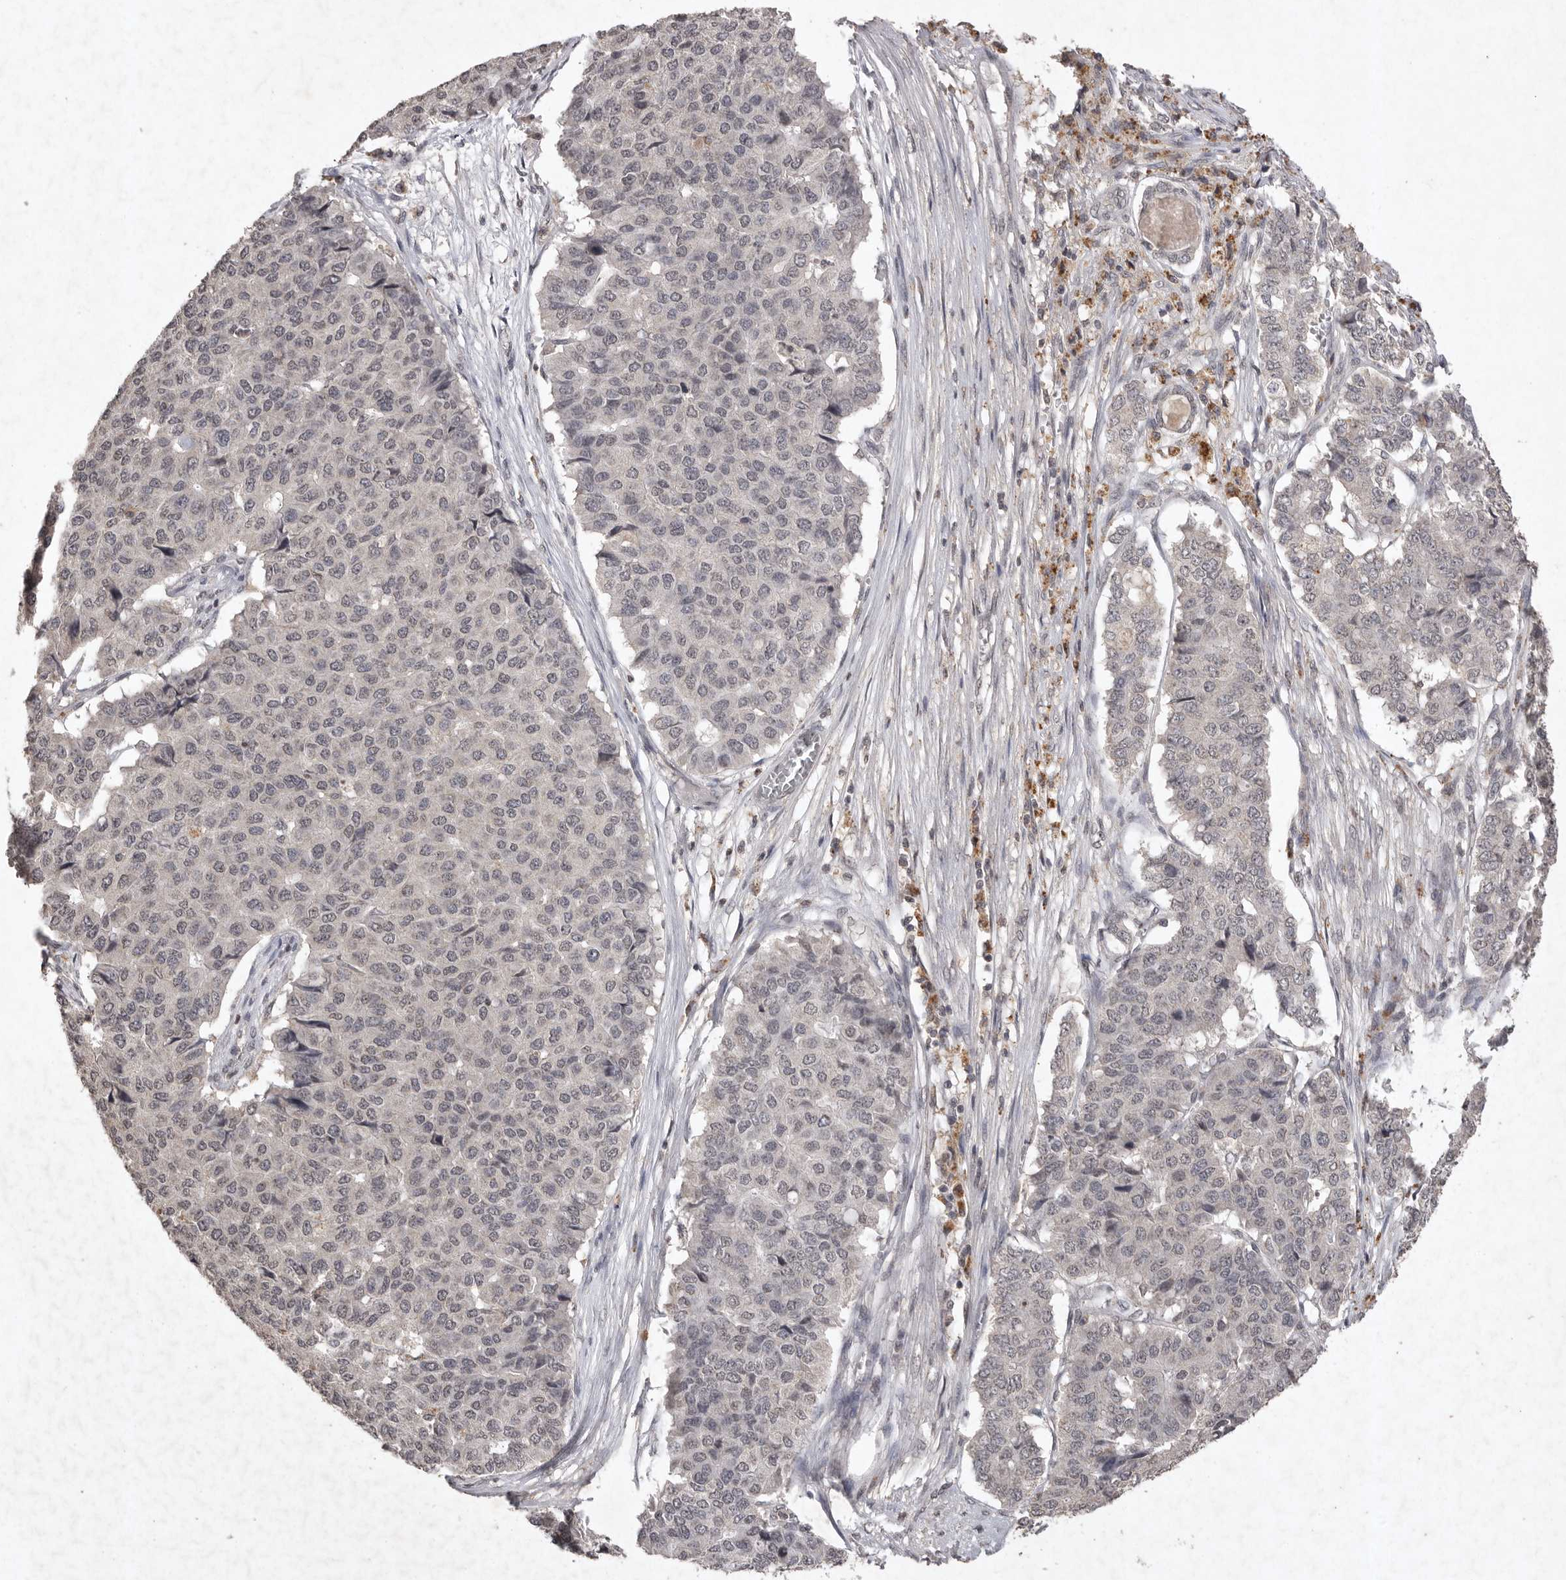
{"staining": {"intensity": "negative", "quantity": "none", "location": "none"}, "tissue": "pancreatic cancer", "cell_type": "Tumor cells", "image_type": "cancer", "snomed": [{"axis": "morphology", "description": "Adenocarcinoma, NOS"}, {"axis": "topography", "description": "Pancreas"}], "caption": "Immunohistochemistry micrograph of pancreatic cancer (adenocarcinoma) stained for a protein (brown), which exhibits no positivity in tumor cells.", "gene": "APLNR", "patient": {"sex": "male", "age": 50}}